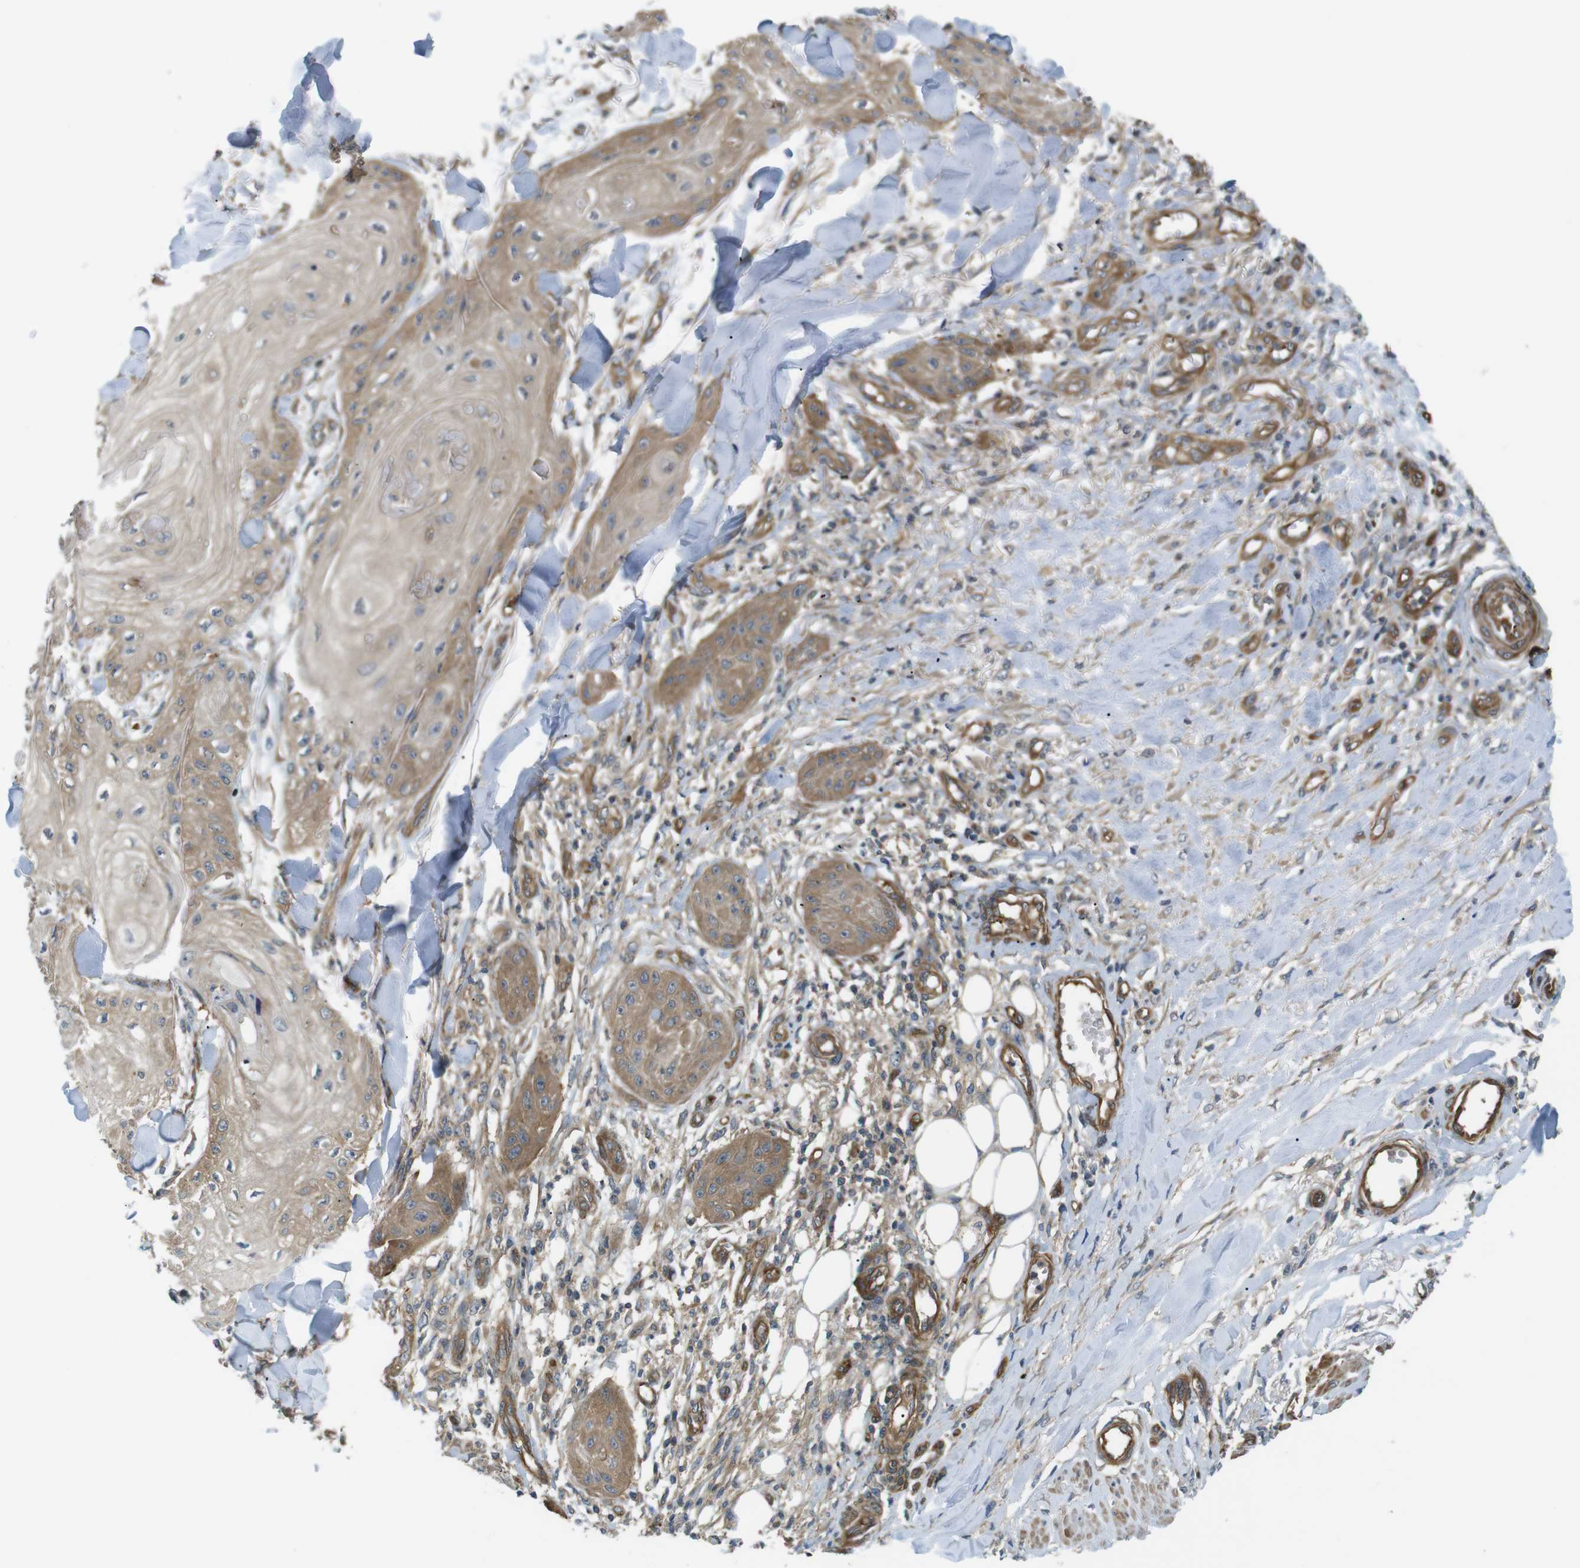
{"staining": {"intensity": "moderate", "quantity": "25%-75%", "location": "cytoplasmic/membranous"}, "tissue": "skin cancer", "cell_type": "Tumor cells", "image_type": "cancer", "snomed": [{"axis": "morphology", "description": "Squamous cell carcinoma, NOS"}, {"axis": "topography", "description": "Skin"}], "caption": "Skin cancer (squamous cell carcinoma) stained for a protein (brown) exhibits moderate cytoplasmic/membranous positive positivity in approximately 25%-75% of tumor cells.", "gene": "TSC1", "patient": {"sex": "male", "age": 74}}